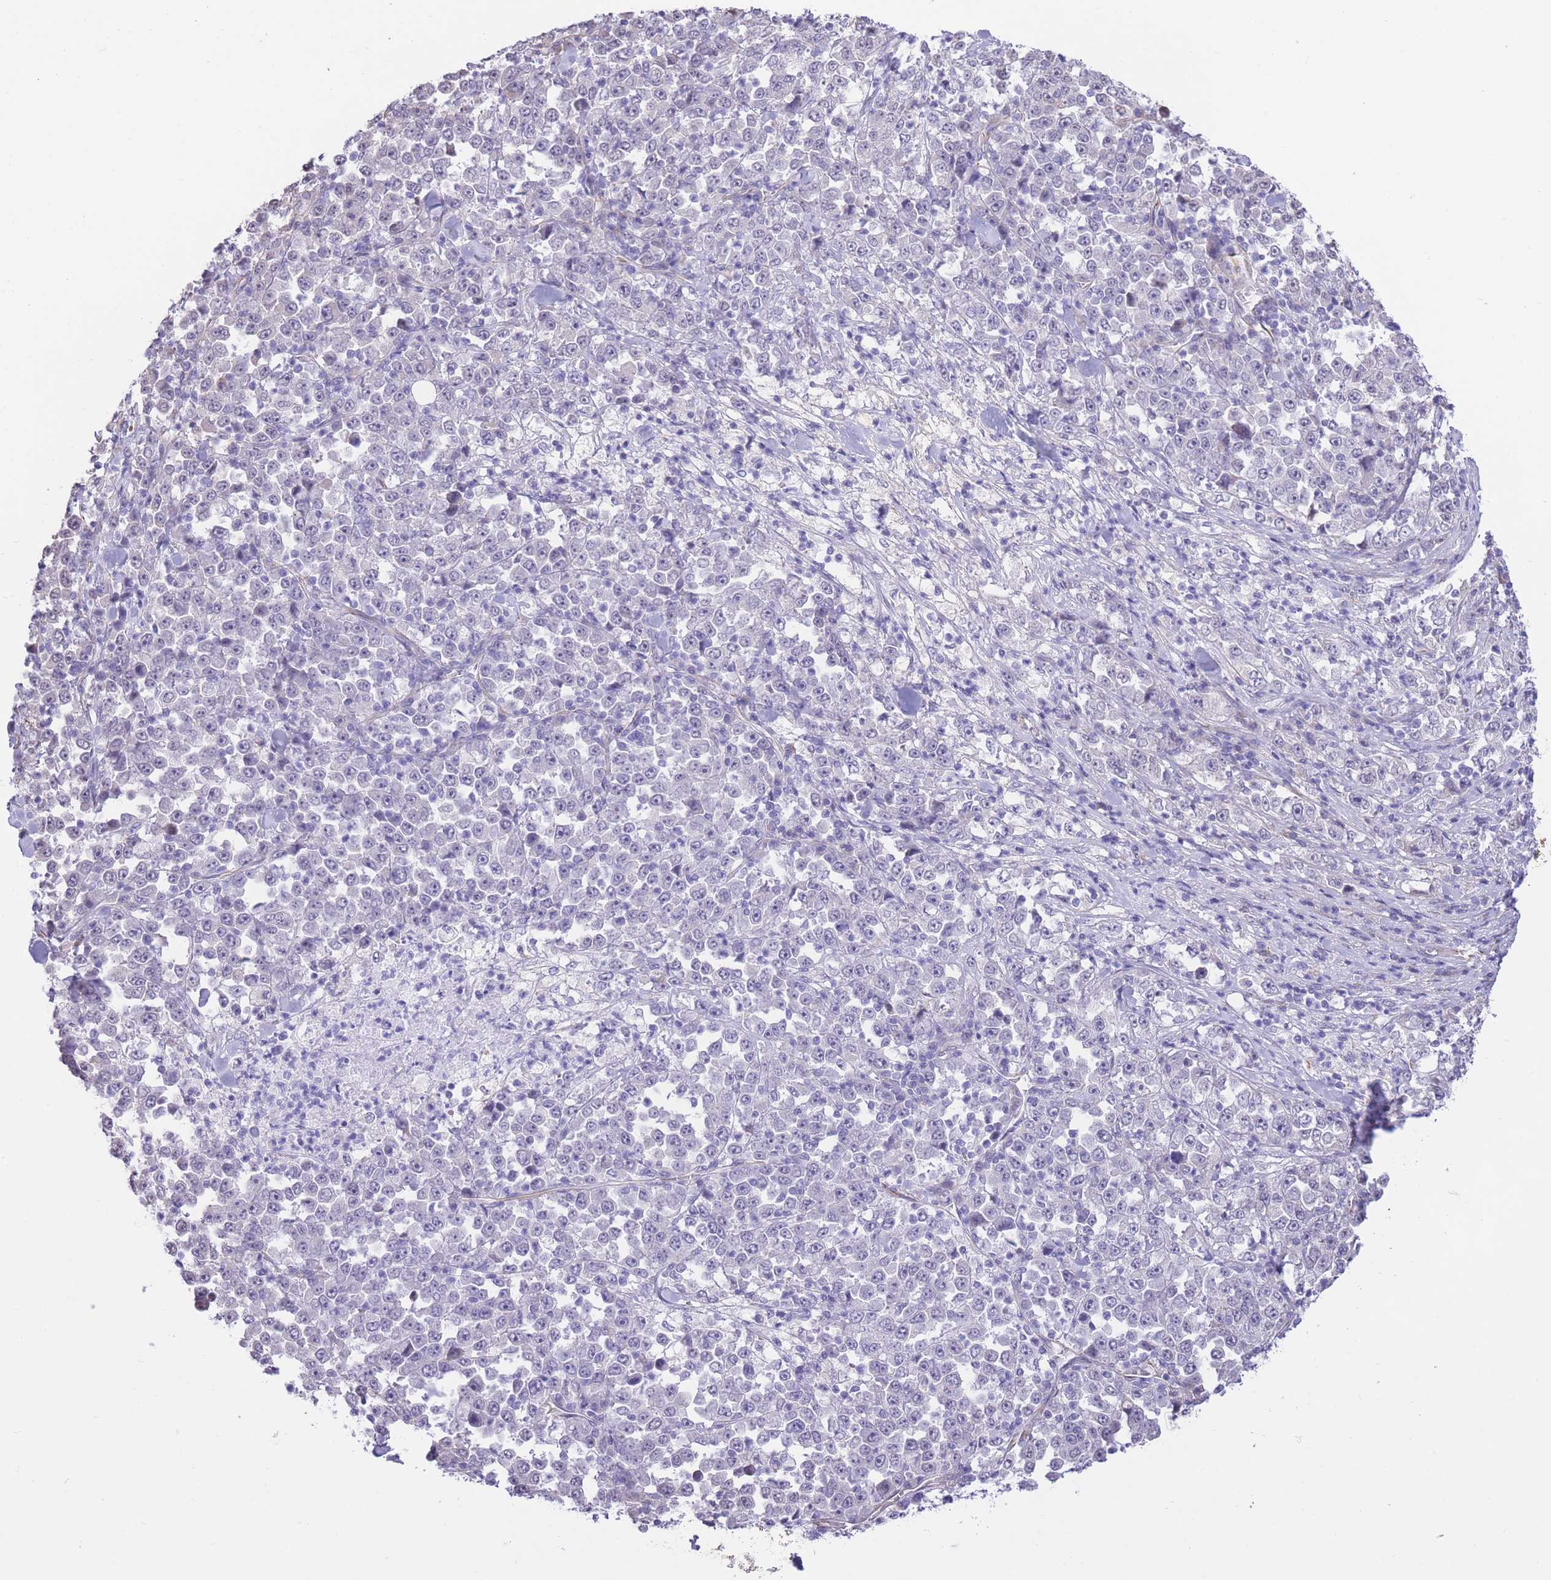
{"staining": {"intensity": "negative", "quantity": "none", "location": "none"}, "tissue": "stomach cancer", "cell_type": "Tumor cells", "image_type": "cancer", "snomed": [{"axis": "morphology", "description": "Normal tissue, NOS"}, {"axis": "morphology", "description": "Adenocarcinoma, NOS"}, {"axis": "topography", "description": "Stomach, upper"}, {"axis": "topography", "description": "Stomach"}], "caption": "An IHC image of stomach adenocarcinoma is shown. There is no staining in tumor cells of stomach adenocarcinoma.", "gene": "PSG8", "patient": {"sex": "male", "age": 59}}